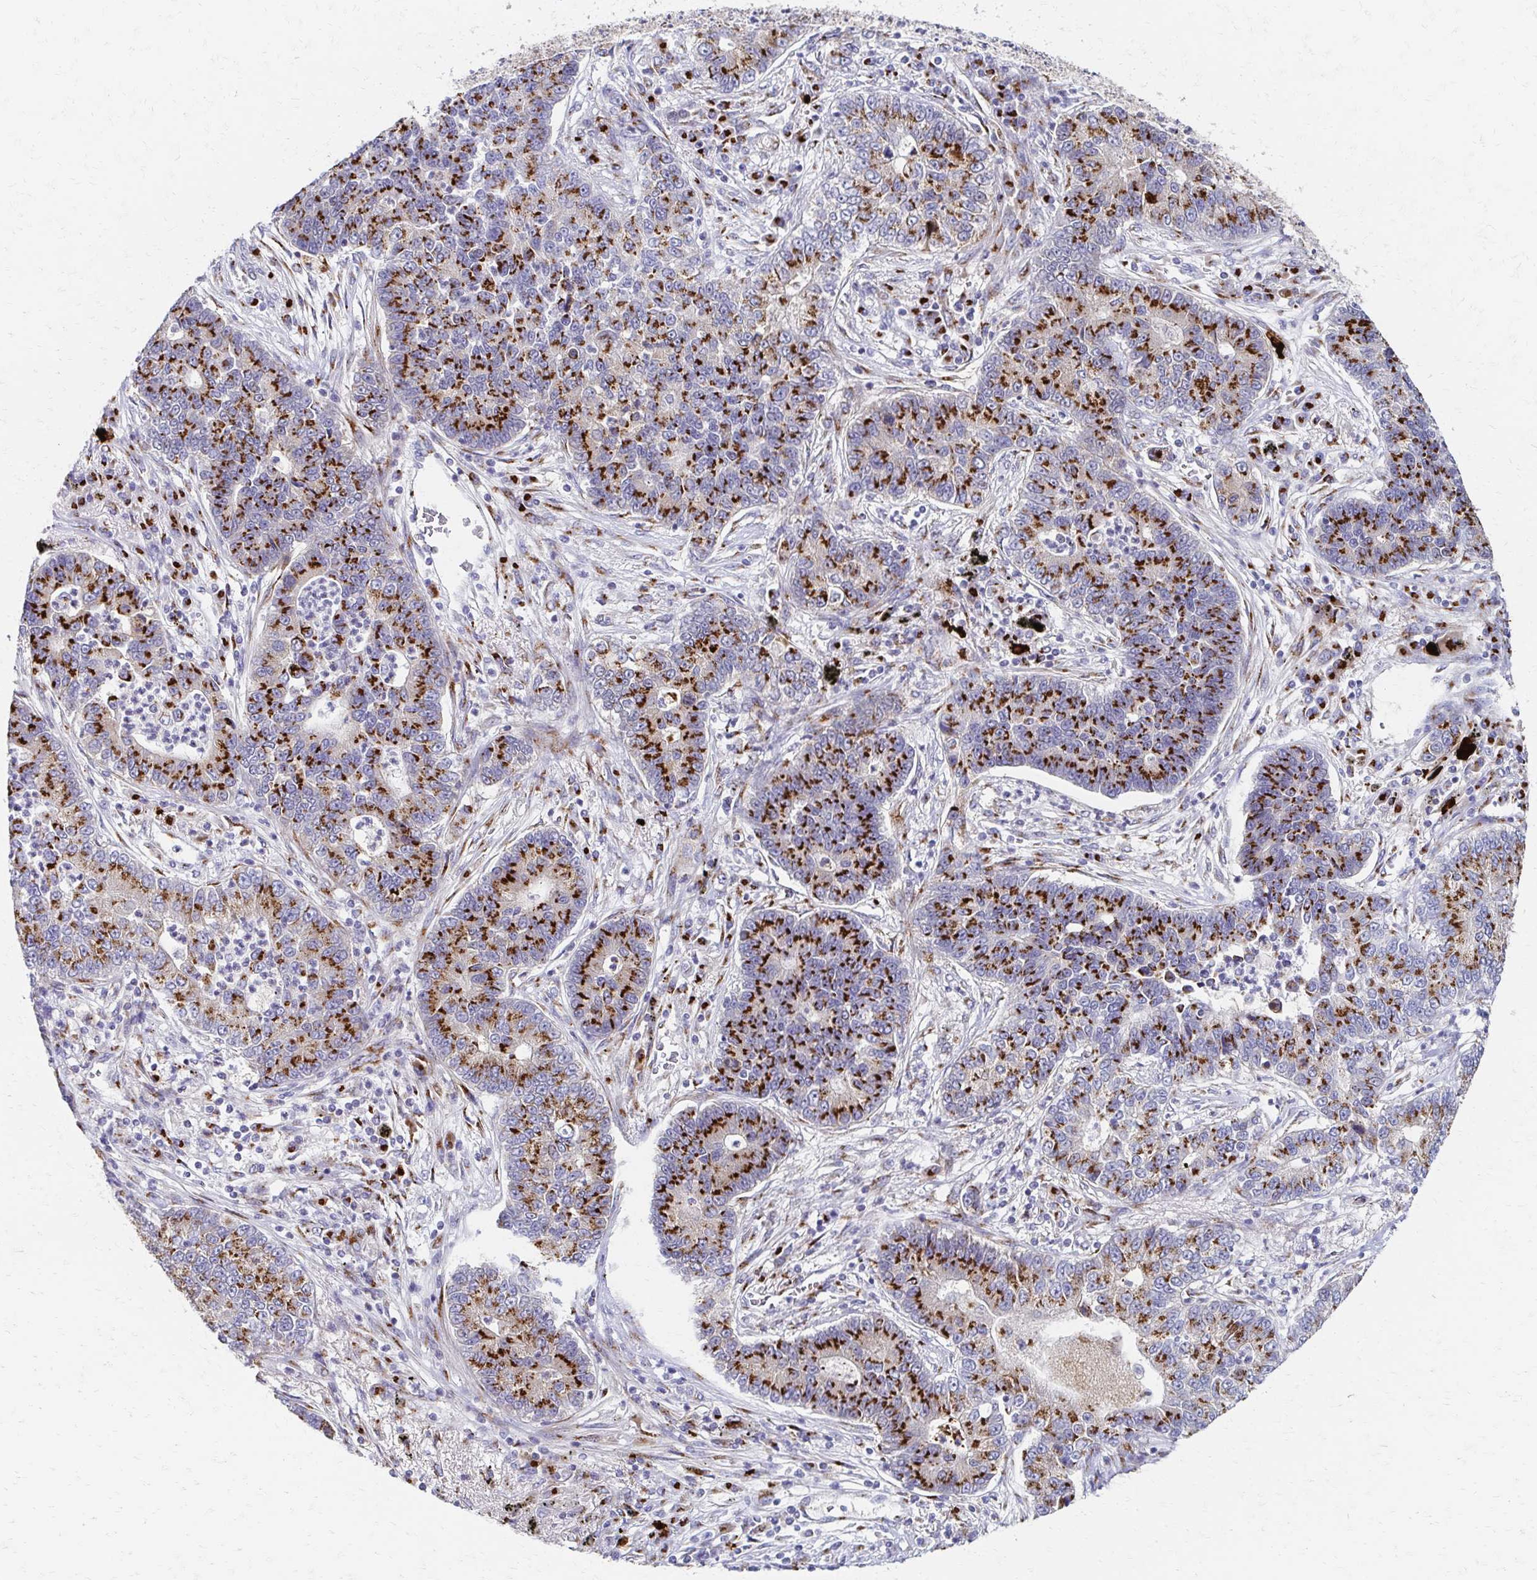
{"staining": {"intensity": "strong", "quantity": ">75%", "location": "cytoplasmic/membranous"}, "tissue": "lung cancer", "cell_type": "Tumor cells", "image_type": "cancer", "snomed": [{"axis": "morphology", "description": "Adenocarcinoma, NOS"}, {"axis": "topography", "description": "Lung"}], "caption": "Immunohistochemical staining of lung adenocarcinoma displays high levels of strong cytoplasmic/membranous staining in approximately >75% of tumor cells. (Brightfield microscopy of DAB IHC at high magnification).", "gene": "TM9SF1", "patient": {"sex": "female", "age": 57}}